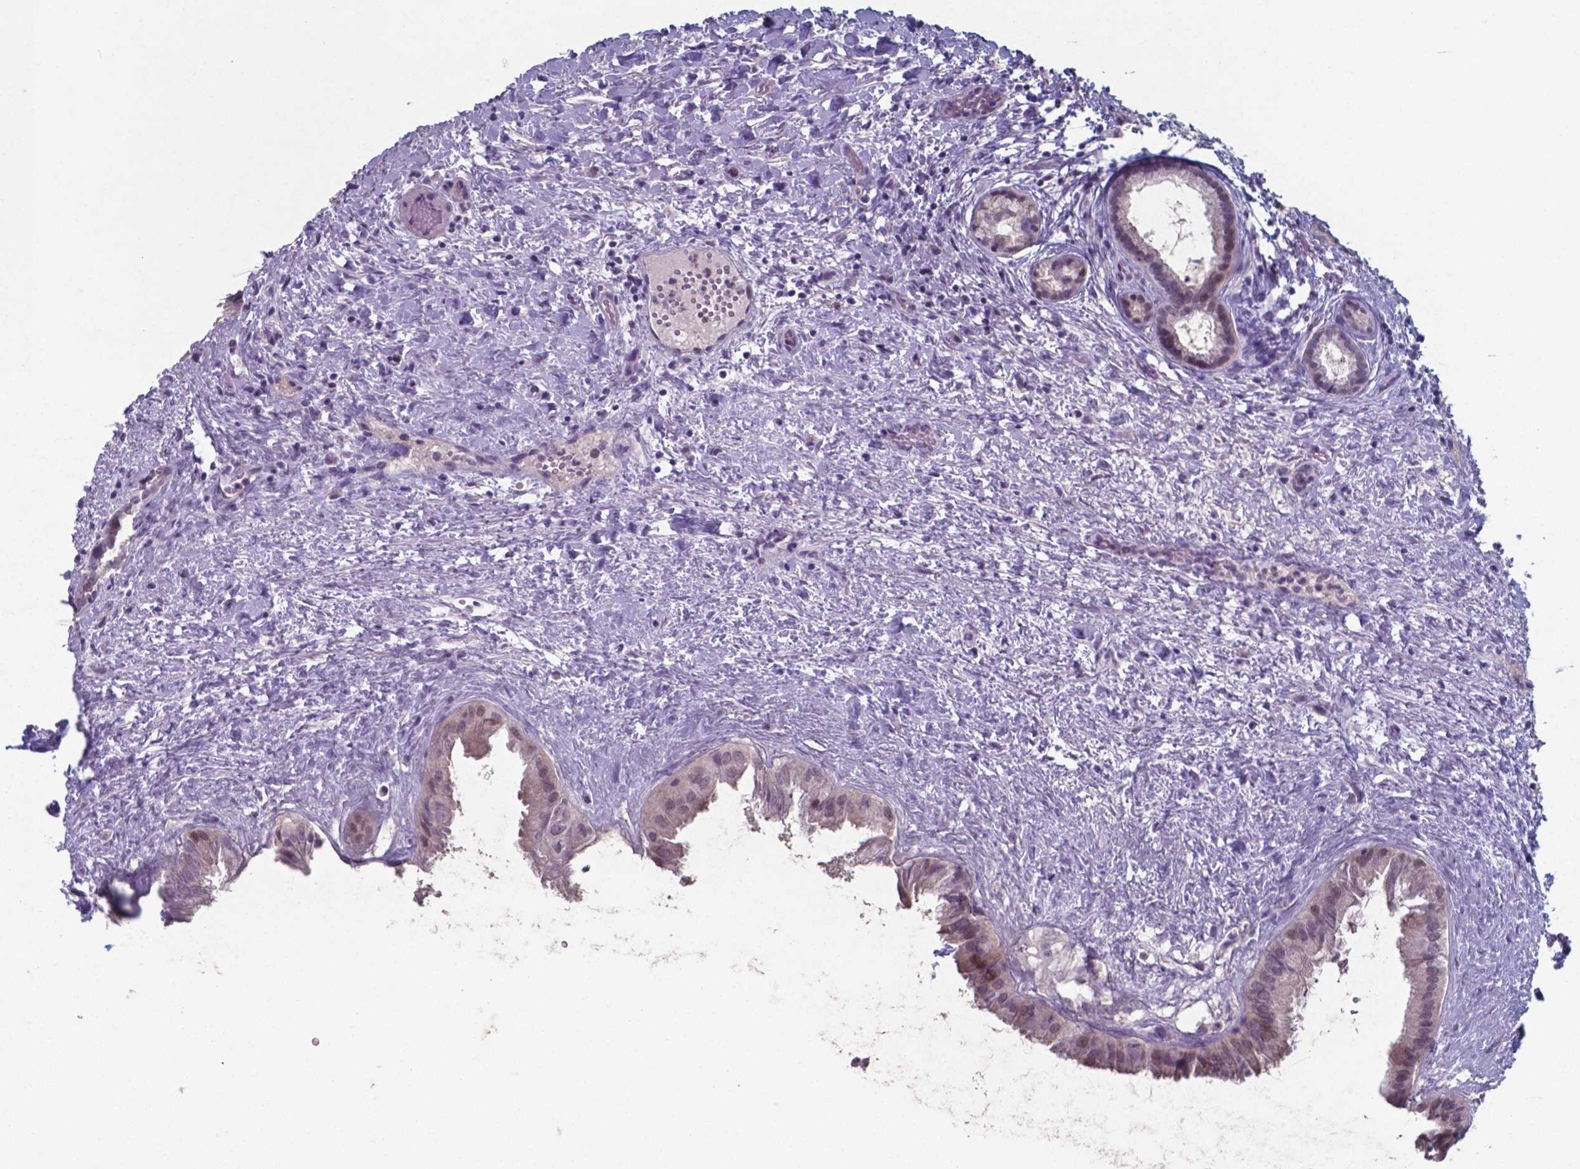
{"staining": {"intensity": "moderate", "quantity": "<25%", "location": "nuclear"}, "tissue": "gallbladder", "cell_type": "Glandular cells", "image_type": "normal", "snomed": [{"axis": "morphology", "description": "Normal tissue, NOS"}, {"axis": "topography", "description": "Gallbladder"}], "caption": "High-magnification brightfield microscopy of normal gallbladder stained with DAB (3,3'-diaminobenzidine) (brown) and counterstained with hematoxylin (blue). glandular cells exhibit moderate nuclear positivity is appreciated in approximately<25% of cells.", "gene": "TDP2", "patient": {"sex": "male", "age": 70}}